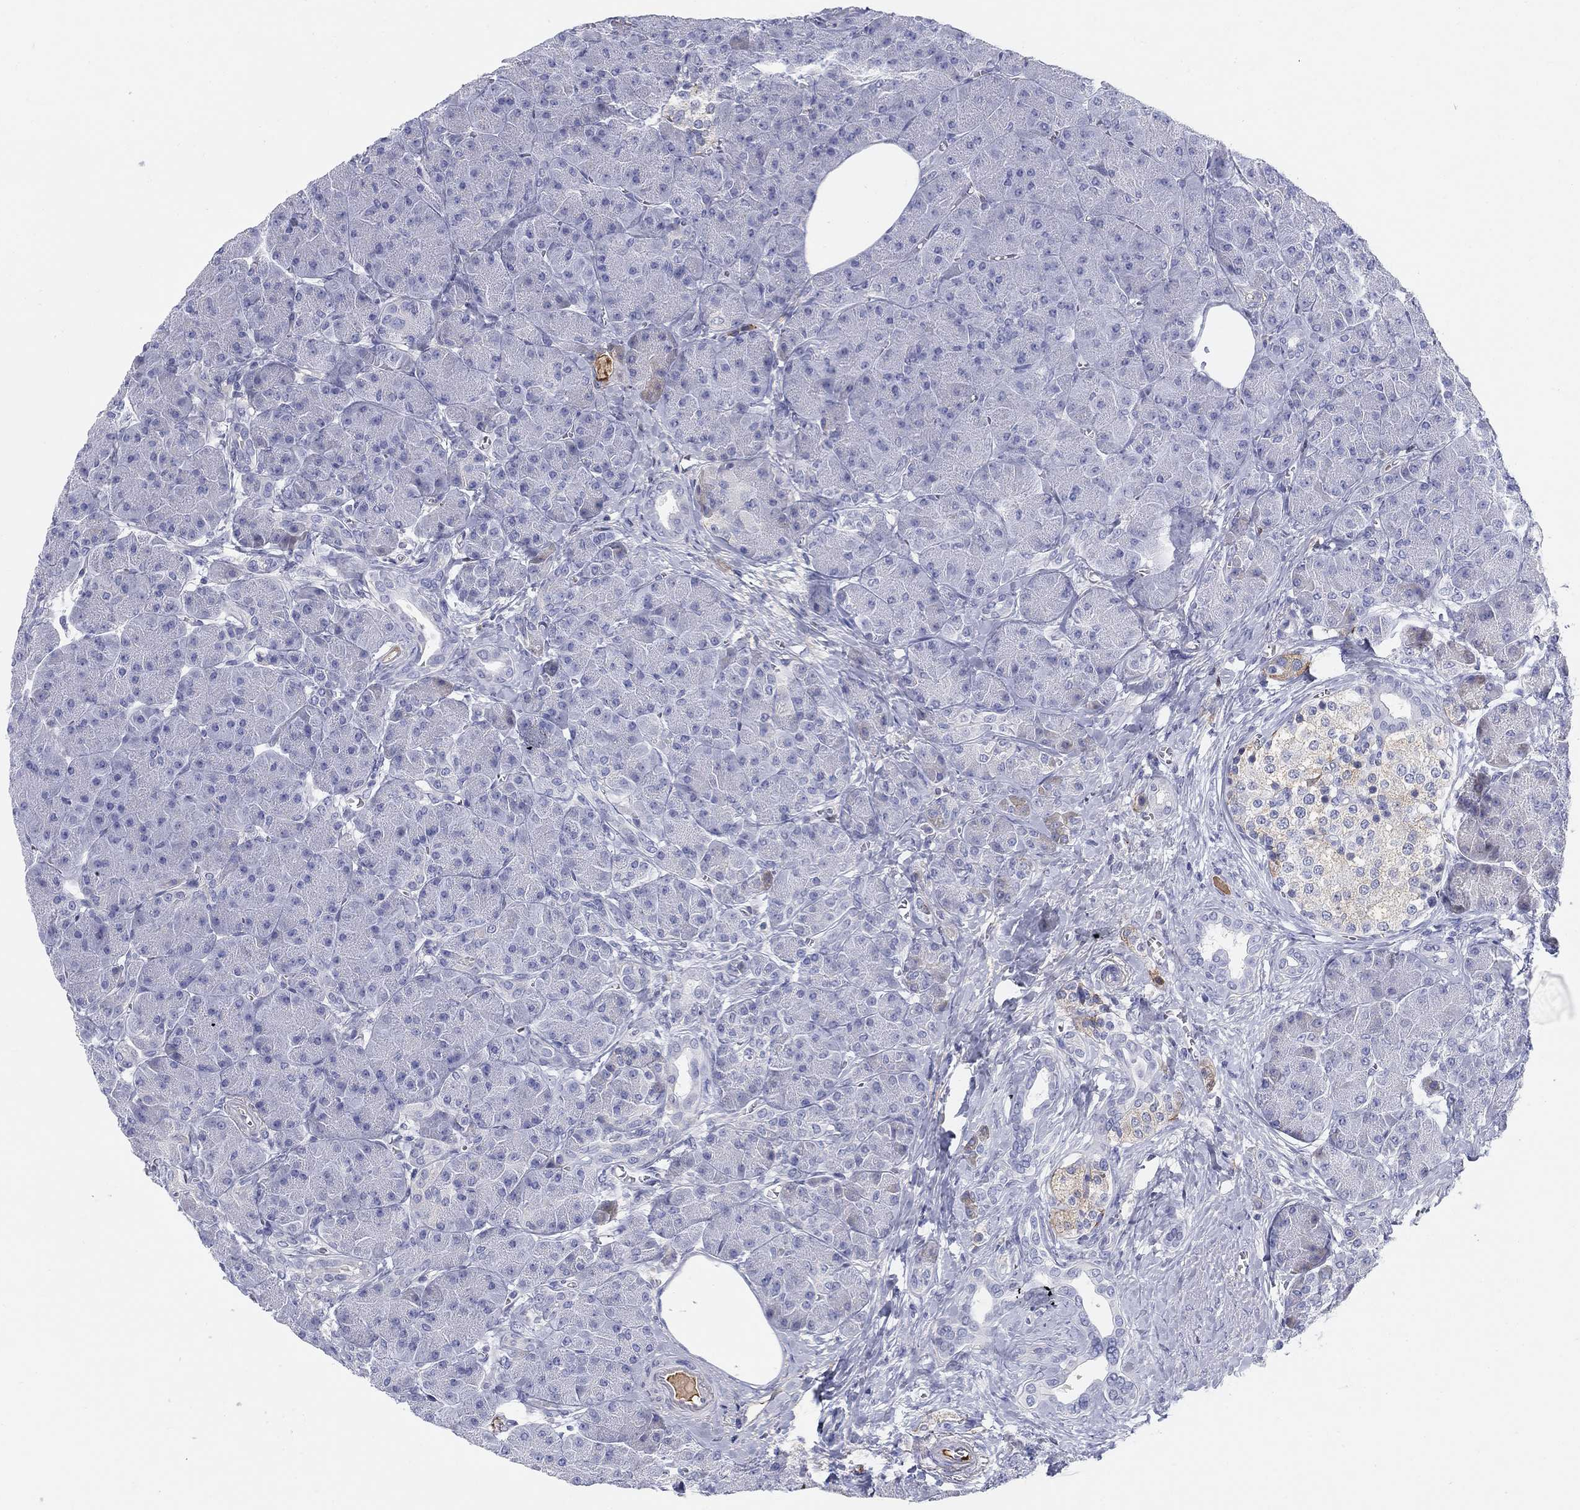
{"staining": {"intensity": "negative", "quantity": "none", "location": "none"}, "tissue": "pancreas", "cell_type": "Exocrine glandular cells", "image_type": "normal", "snomed": [{"axis": "morphology", "description": "Normal tissue, NOS"}, {"axis": "topography", "description": "Pancreas"}], "caption": "This is a image of immunohistochemistry staining of normal pancreas, which shows no positivity in exocrine glandular cells.", "gene": "HEATR4", "patient": {"sex": "male", "age": 61}}